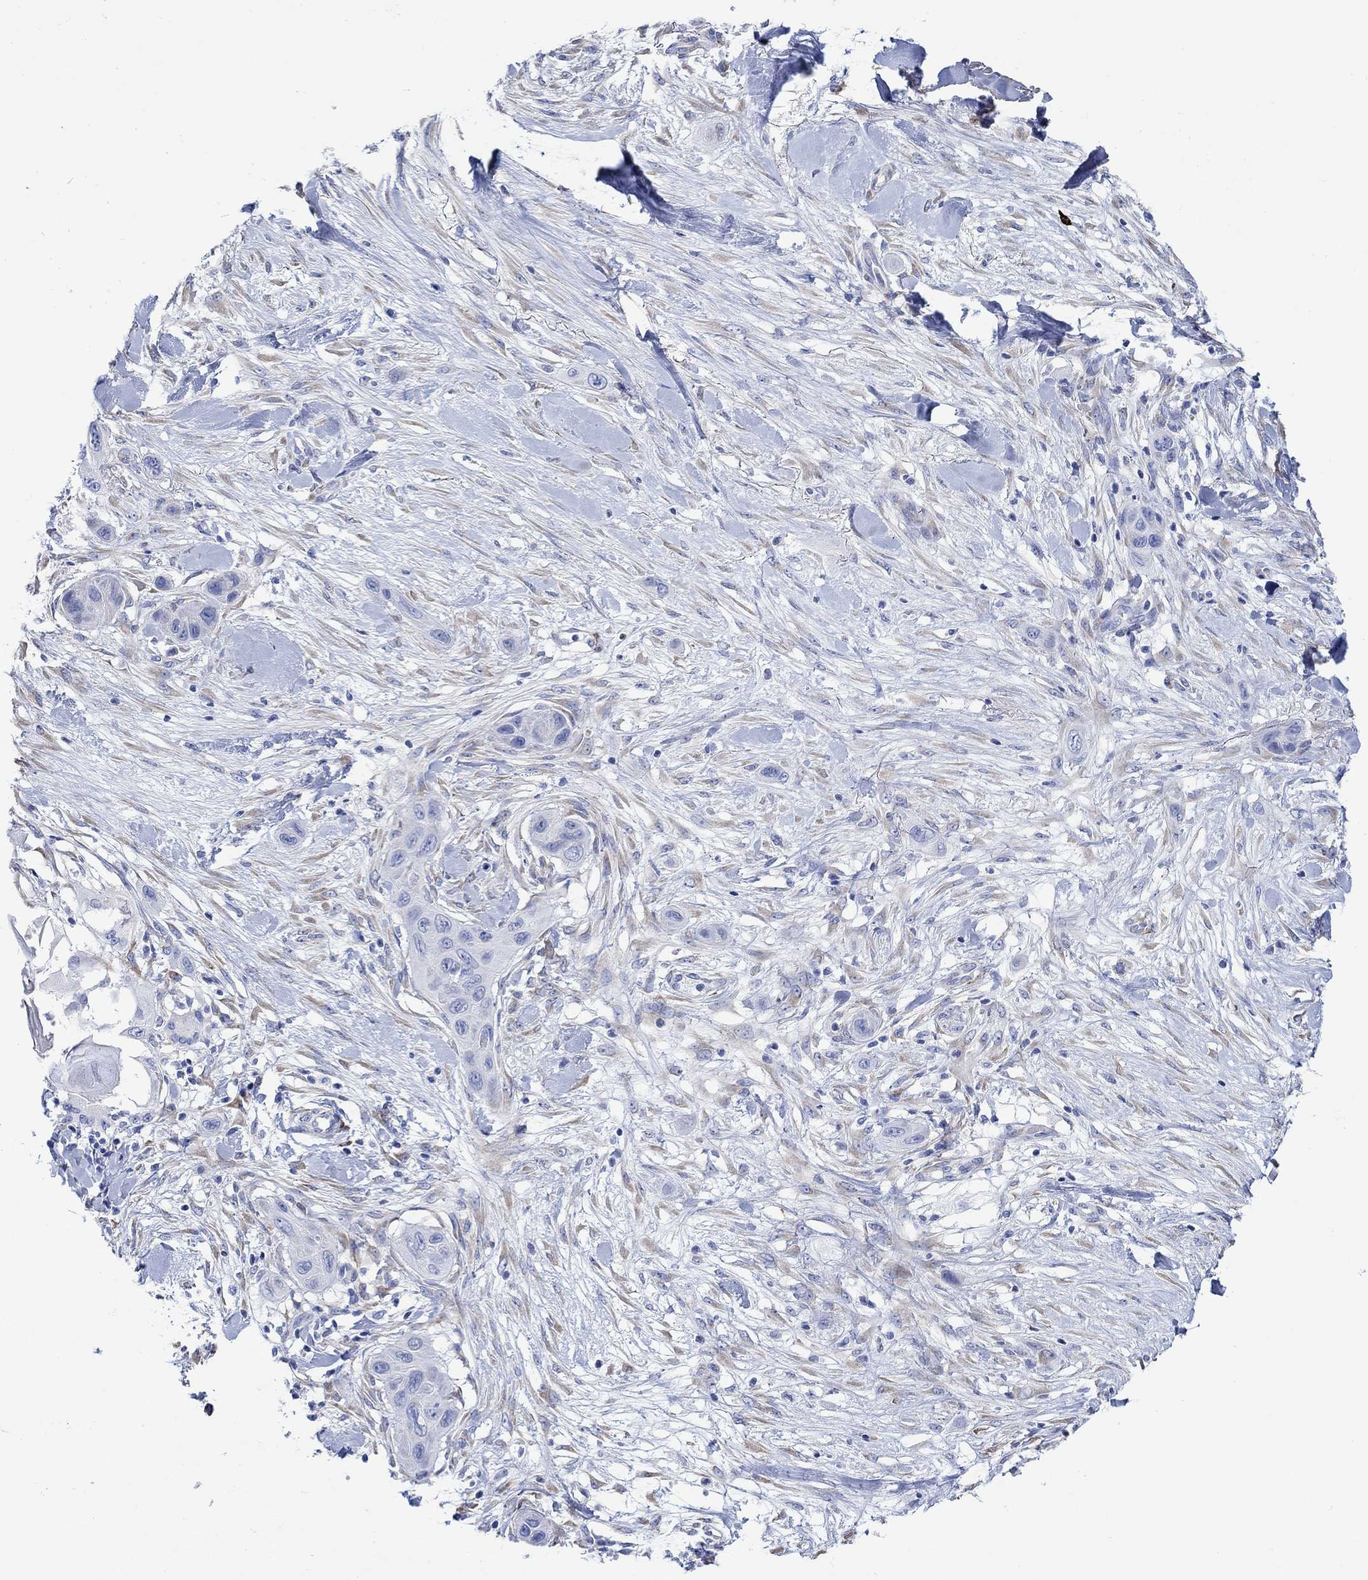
{"staining": {"intensity": "negative", "quantity": "none", "location": "none"}, "tissue": "skin cancer", "cell_type": "Tumor cells", "image_type": "cancer", "snomed": [{"axis": "morphology", "description": "Squamous cell carcinoma, NOS"}, {"axis": "topography", "description": "Skin"}], "caption": "This is an immunohistochemistry micrograph of skin cancer. There is no expression in tumor cells.", "gene": "P2RY6", "patient": {"sex": "male", "age": 79}}